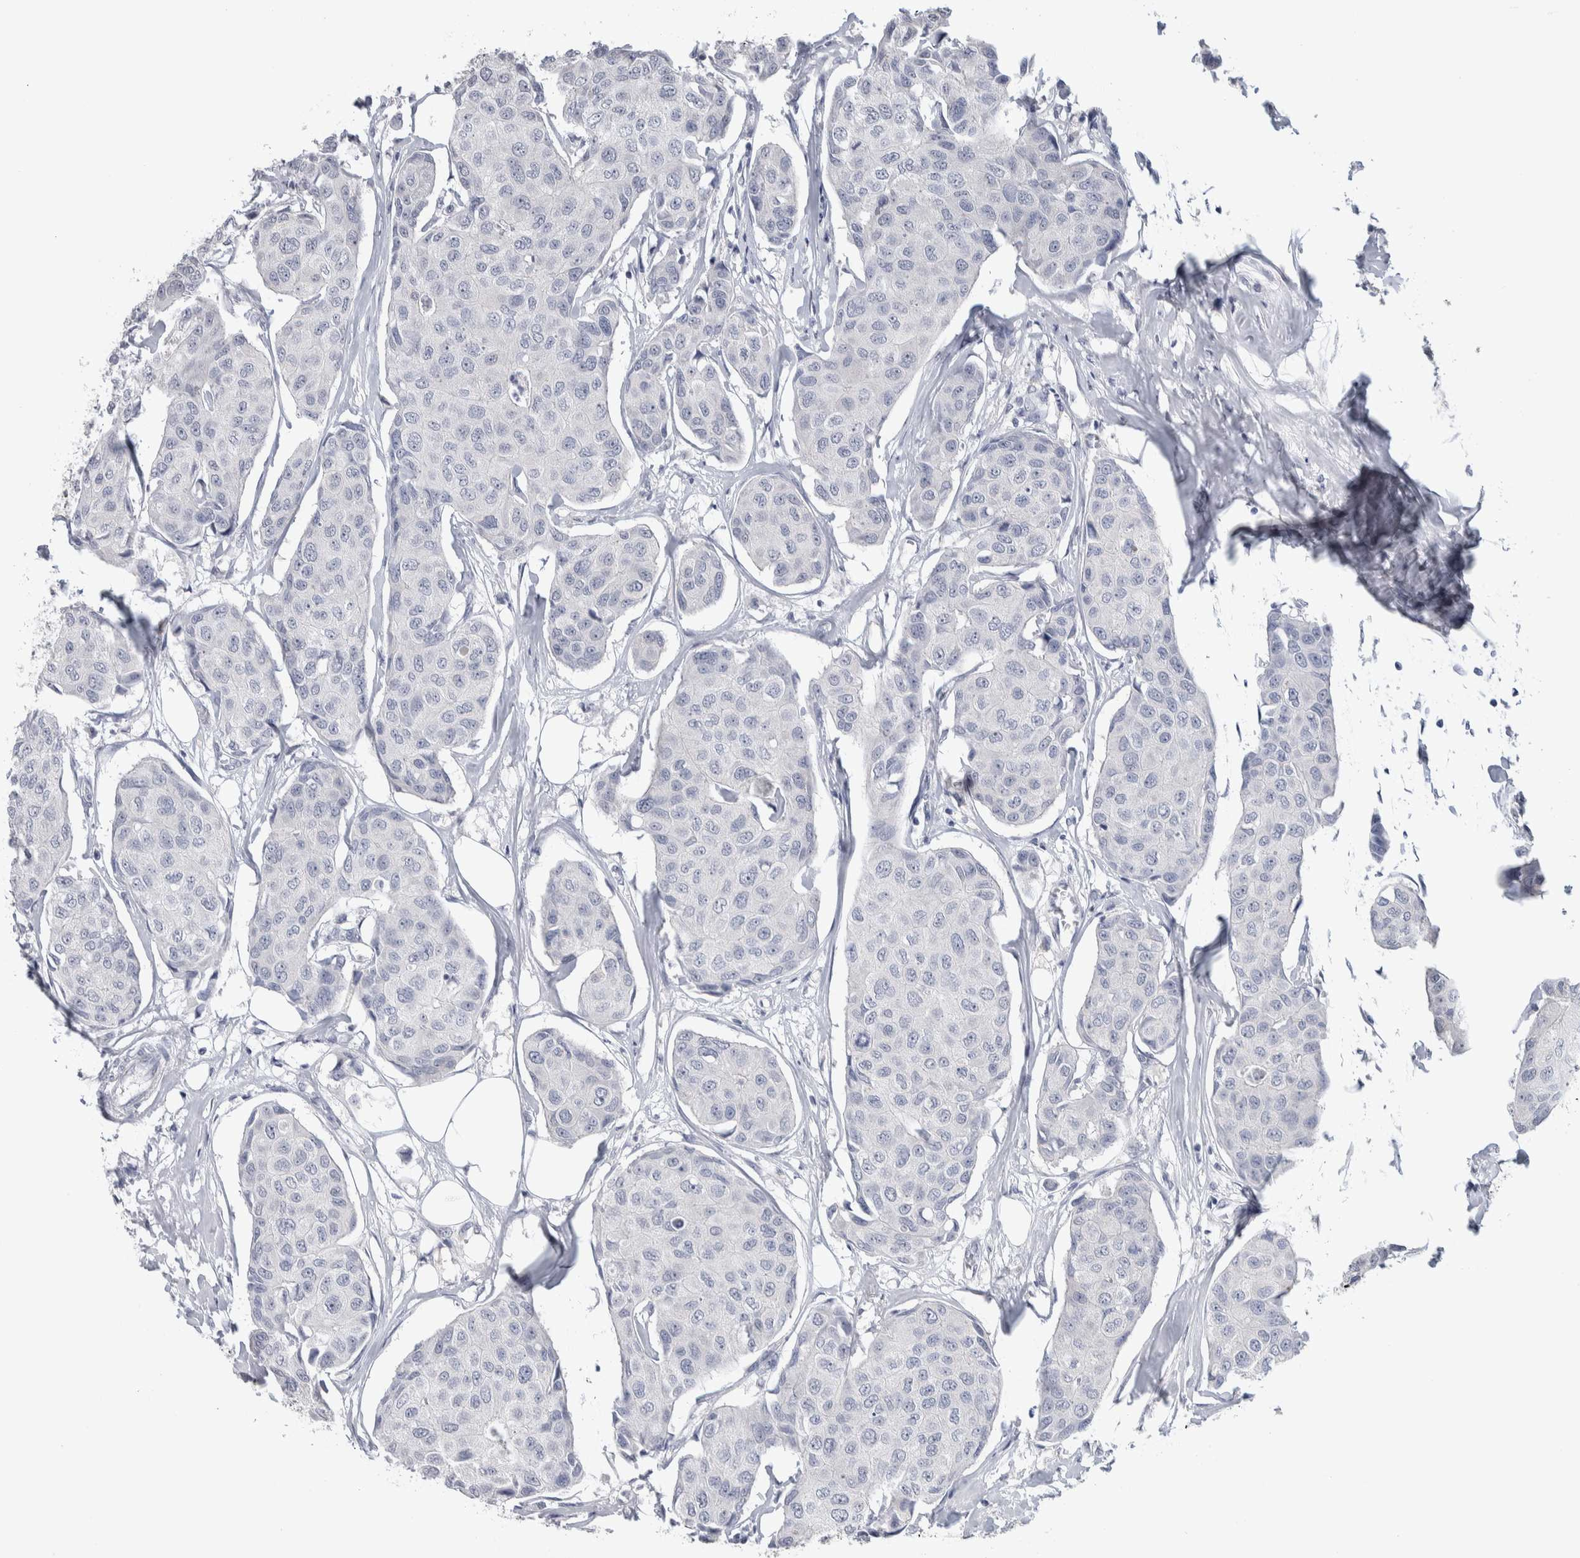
{"staining": {"intensity": "negative", "quantity": "none", "location": "none"}, "tissue": "breast cancer", "cell_type": "Tumor cells", "image_type": "cancer", "snomed": [{"axis": "morphology", "description": "Duct carcinoma"}, {"axis": "topography", "description": "Breast"}], "caption": "Immunohistochemical staining of human breast cancer (invasive ductal carcinoma) exhibits no significant staining in tumor cells.", "gene": "TMEM102", "patient": {"sex": "female", "age": 80}}